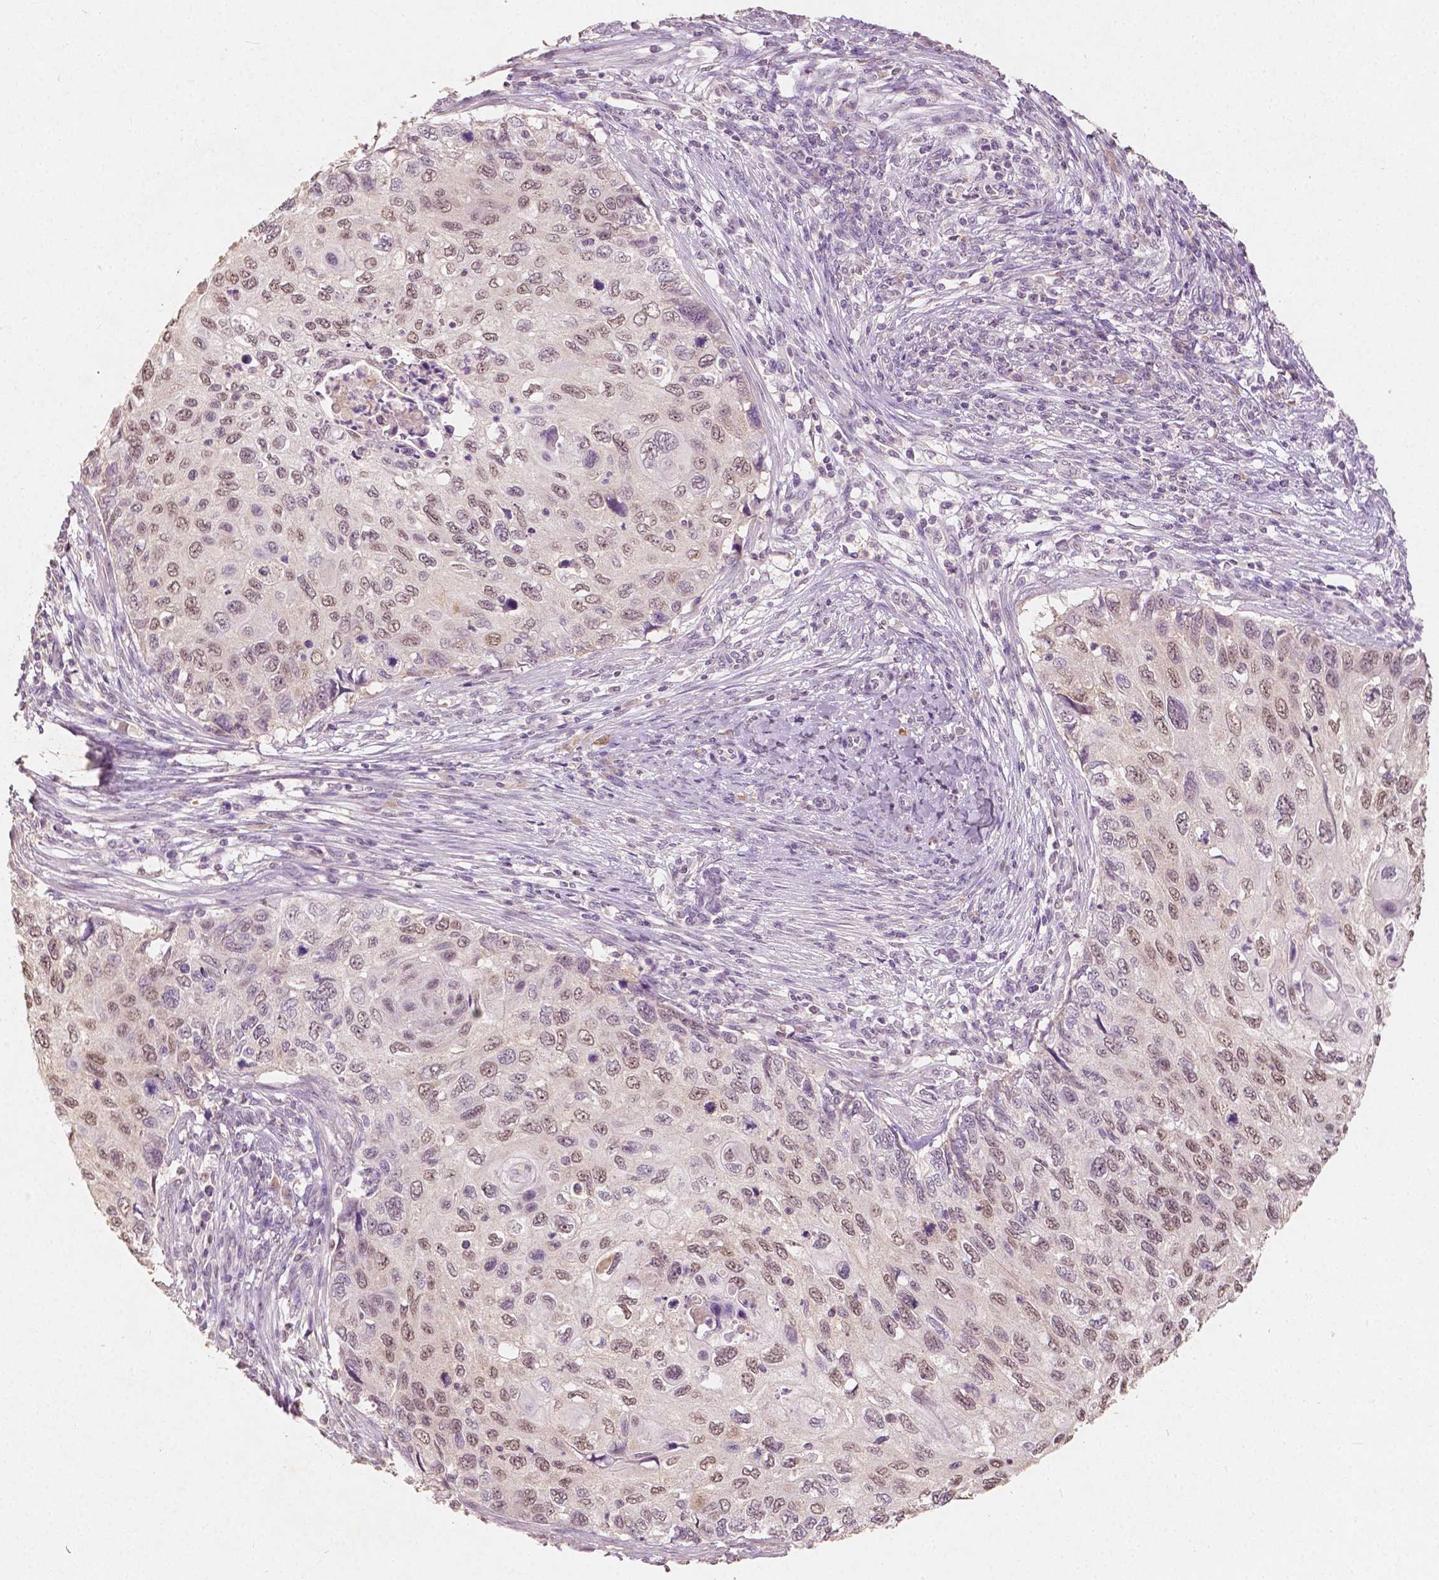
{"staining": {"intensity": "moderate", "quantity": ">75%", "location": "nuclear"}, "tissue": "cervical cancer", "cell_type": "Tumor cells", "image_type": "cancer", "snomed": [{"axis": "morphology", "description": "Squamous cell carcinoma, NOS"}, {"axis": "topography", "description": "Cervix"}], "caption": "Tumor cells exhibit medium levels of moderate nuclear staining in about >75% of cells in cervical squamous cell carcinoma.", "gene": "SOX15", "patient": {"sex": "female", "age": 70}}